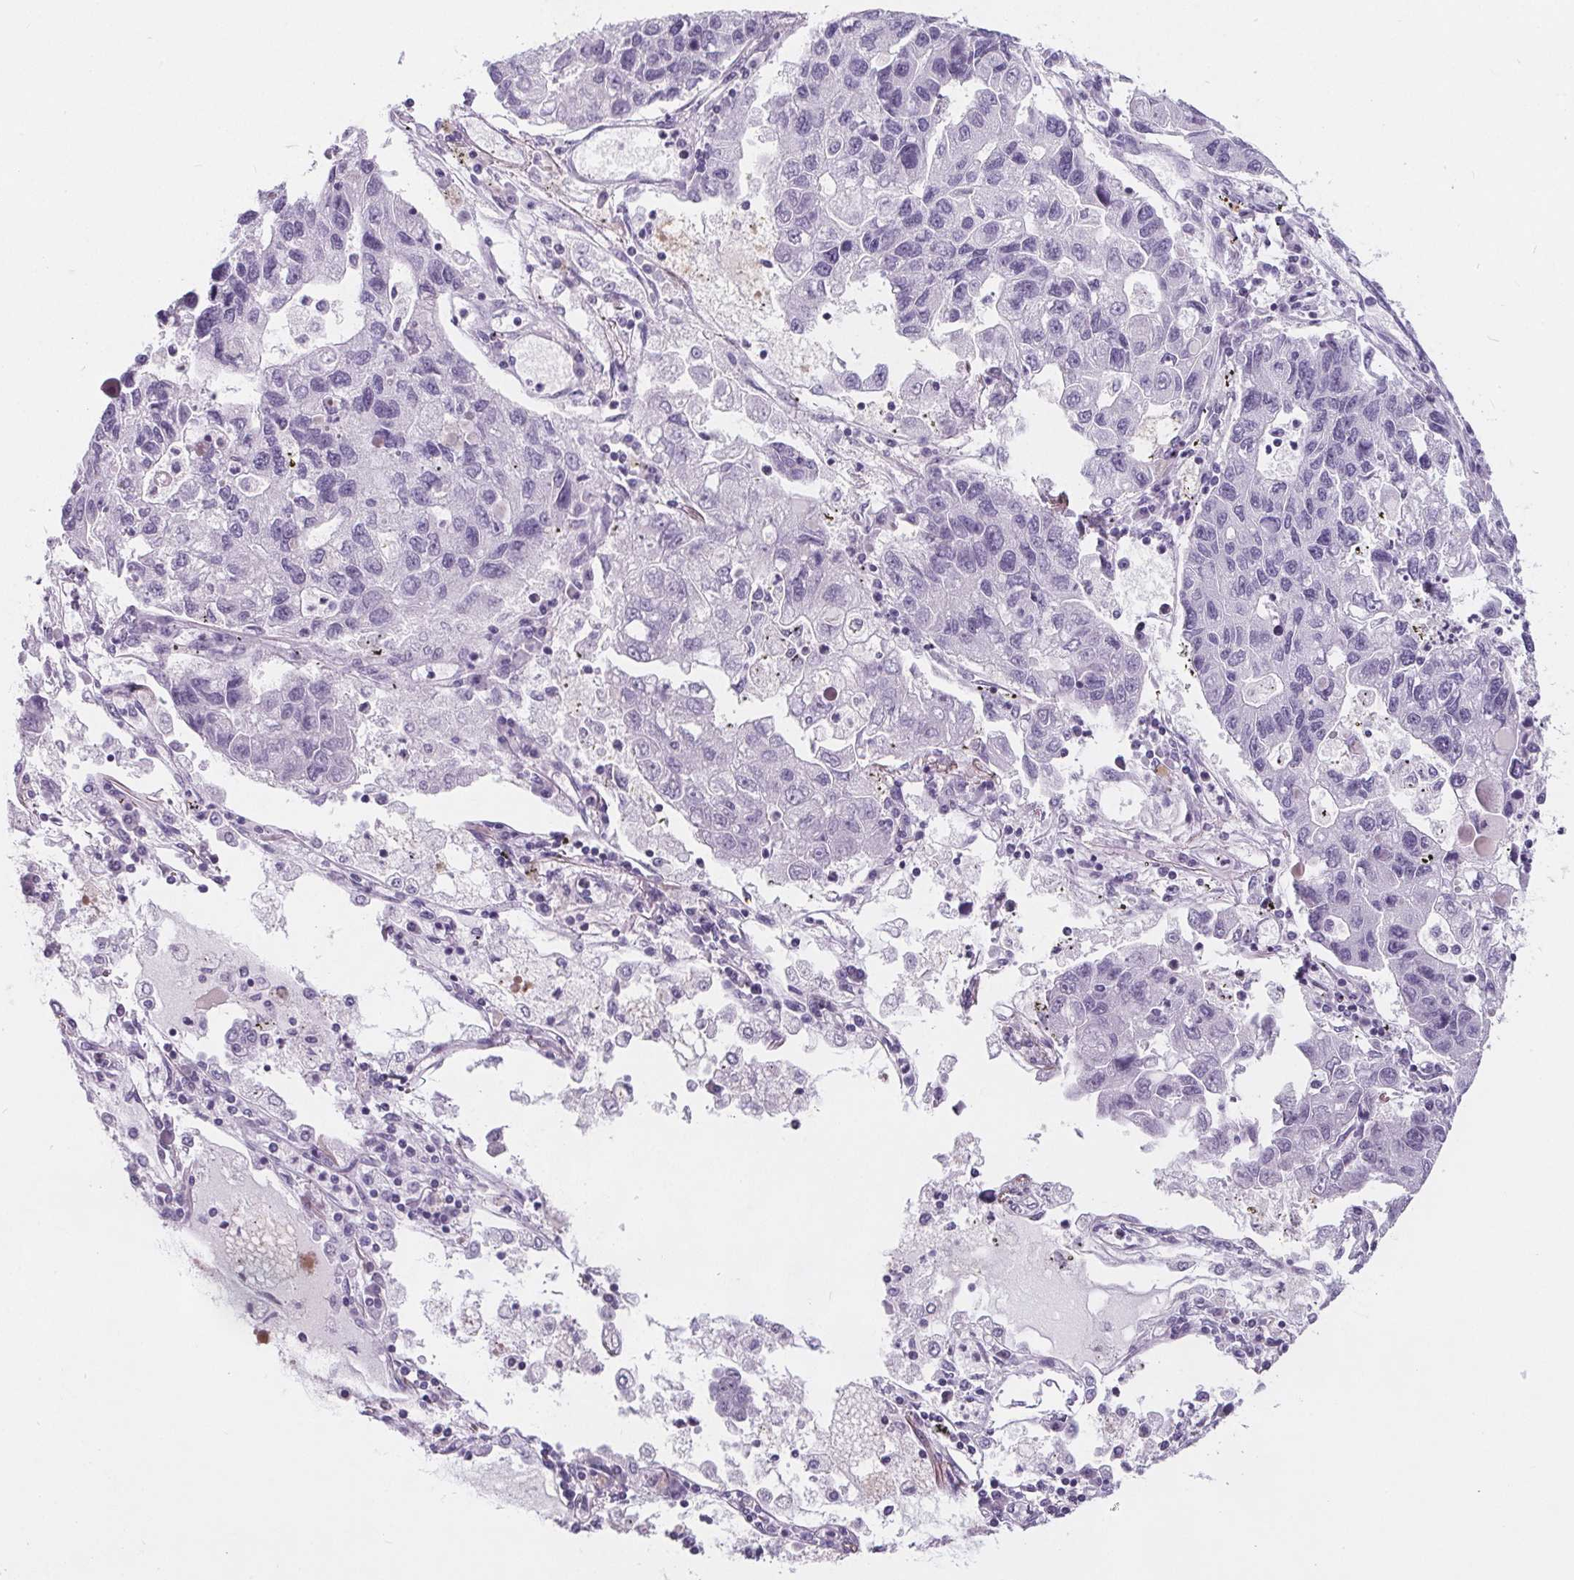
{"staining": {"intensity": "negative", "quantity": "none", "location": "none"}, "tissue": "lung cancer", "cell_type": "Tumor cells", "image_type": "cancer", "snomed": [{"axis": "morphology", "description": "Adenocarcinoma, NOS"}, {"axis": "topography", "description": "Bronchus"}, {"axis": "topography", "description": "Lung"}], "caption": "Image shows no significant protein positivity in tumor cells of lung cancer.", "gene": "ADRB1", "patient": {"sex": "female", "age": 51}}